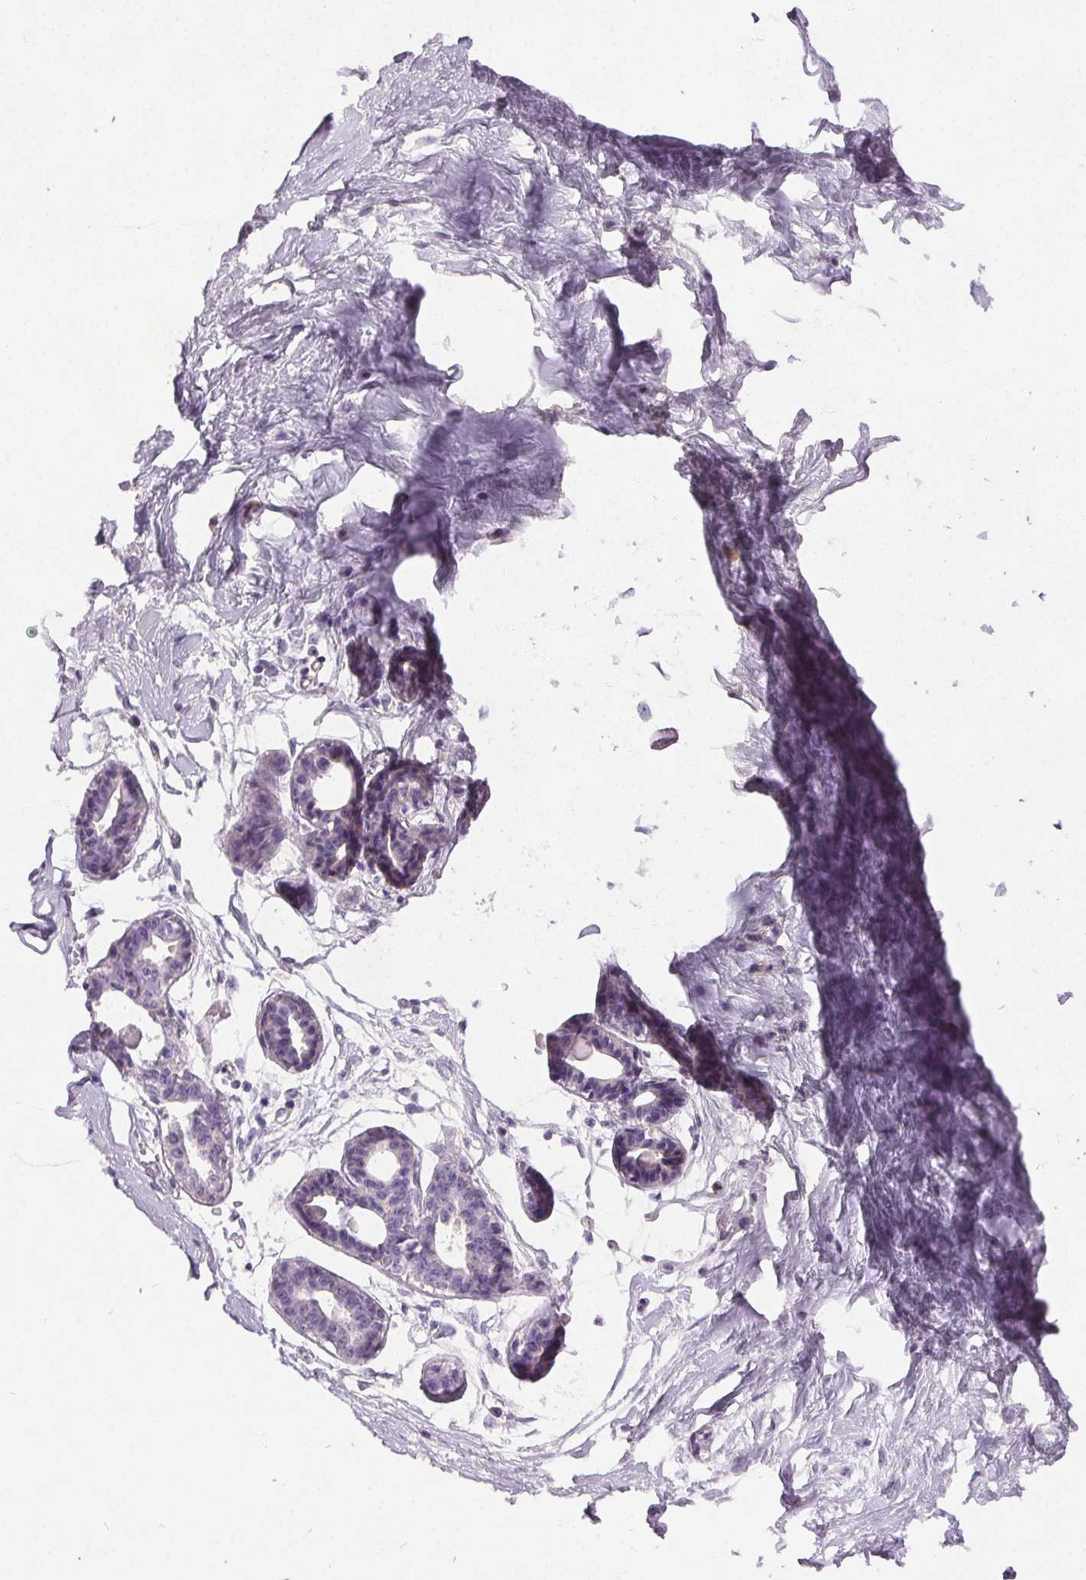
{"staining": {"intensity": "moderate", "quantity": "25%-75%", "location": "cytoplasmic/membranous"}, "tissue": "breast", "cell_type": "Adipocytes", "image_type": "normal", "snomed": [{"axis": "morphology", "description": "Normal tissue, NOS"}, {"axis": "topography", "description": "Breast"}], "caption": "Moderate cytoplasmic/membranous protein staining is present in about 25%-75% of adipocytes in breast.", "gene": "GPIHBP1", "patient": {"sex": "female", "age": 45}}